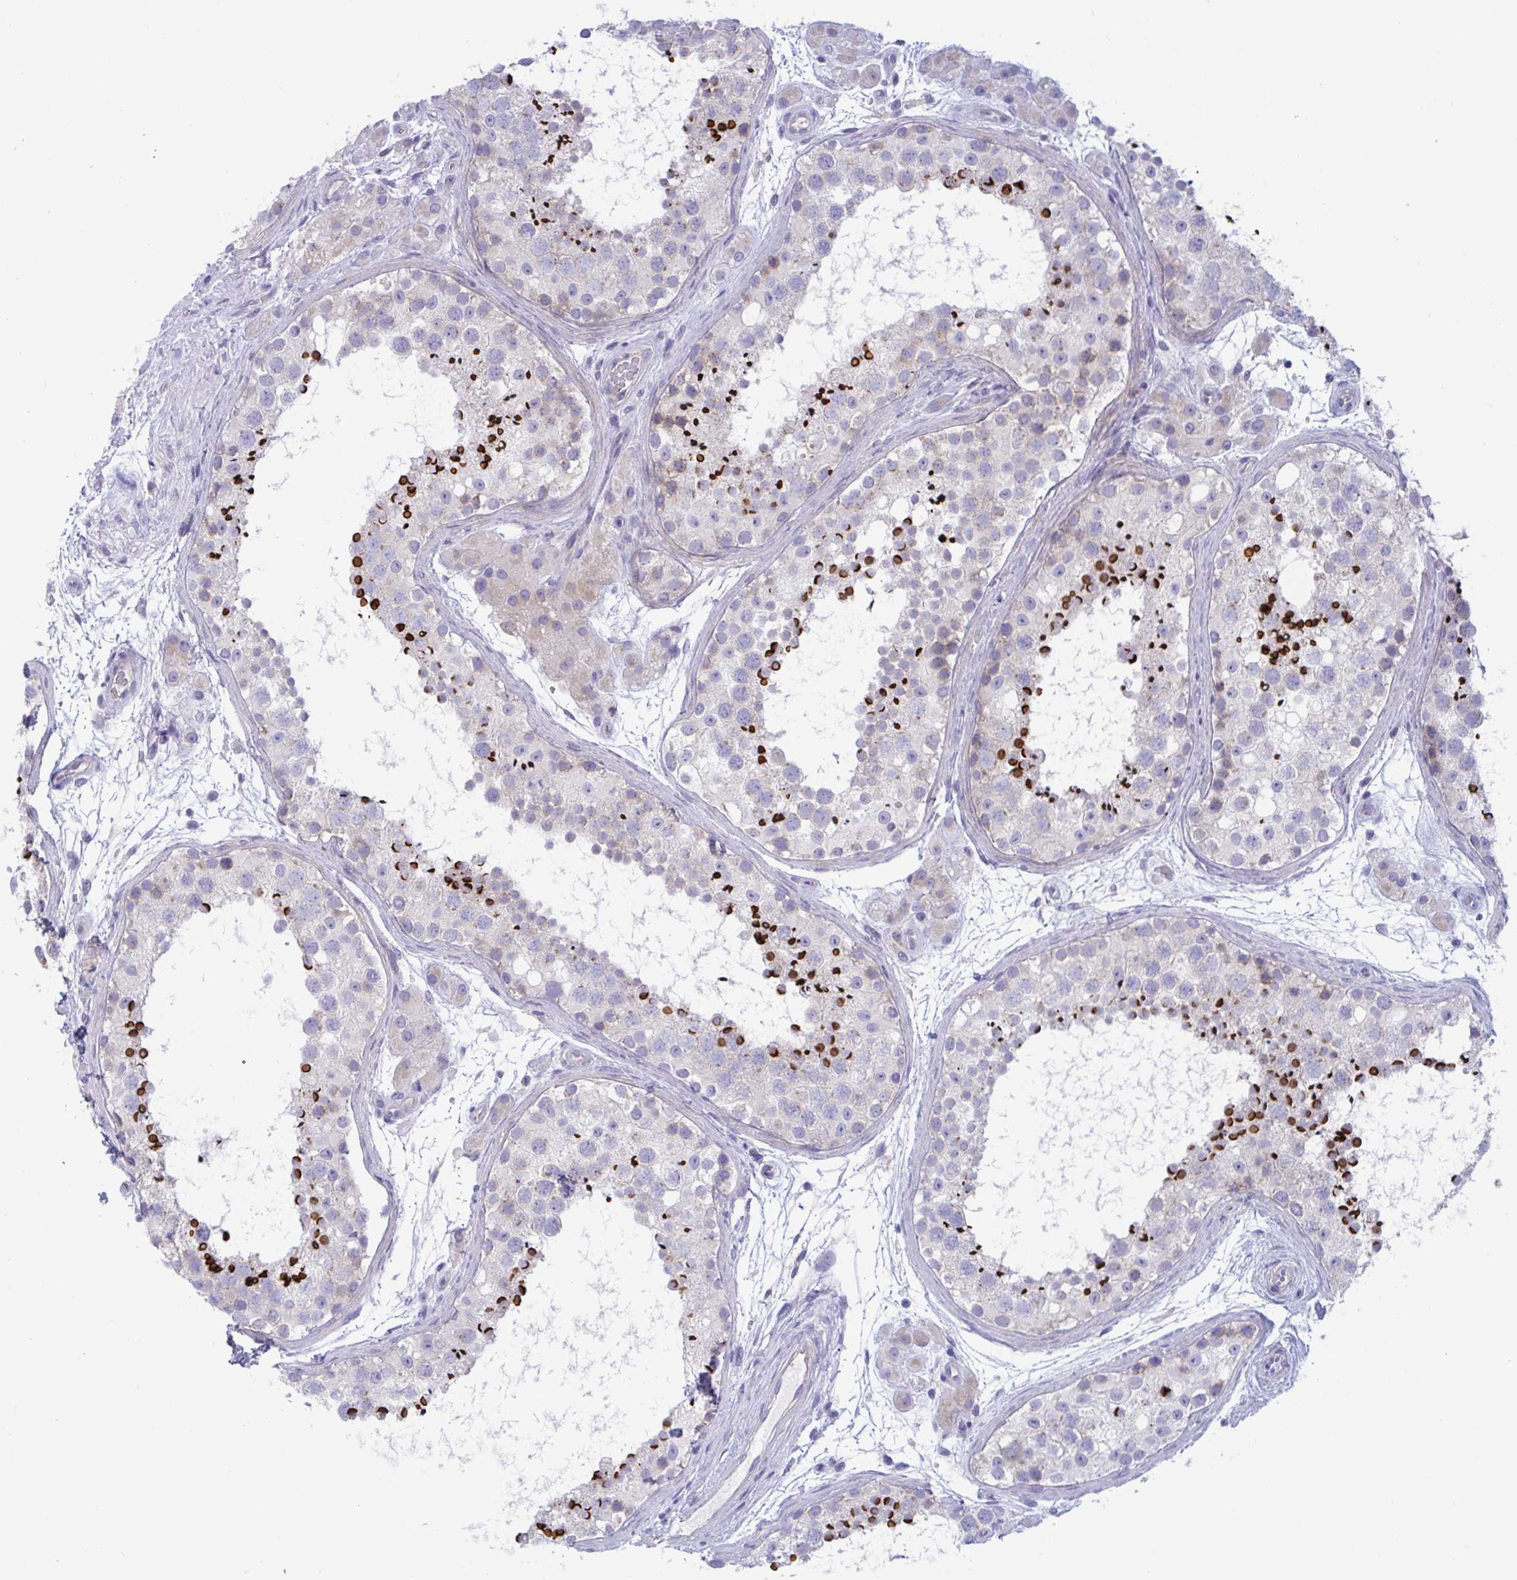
{"staining": {"intensity": "strong", "quantity": "<25%", "location": "cytoplasmic/membranous"}, "tissue": "testis", "cell_type": "Cells in seminiferous ducts", "image_type": "normal", "snomed": [{"axis": "morphology", "description": "Normal tissue, NOS"}, {"axis": "topography", "description": "Testis"}], "caption": "Unremarkable testis was stained to show a protein in brown. There is medium levels of strong cytoplasmic/membranous staining in about <25% of cells in seminiferous ducts. (DAB (3,3'-diaminobenzidine) = brown stain, brightfield microscopy at high magnification).", "gene": "OXLD1", "patient": {"sex": "male", "age": 41}}